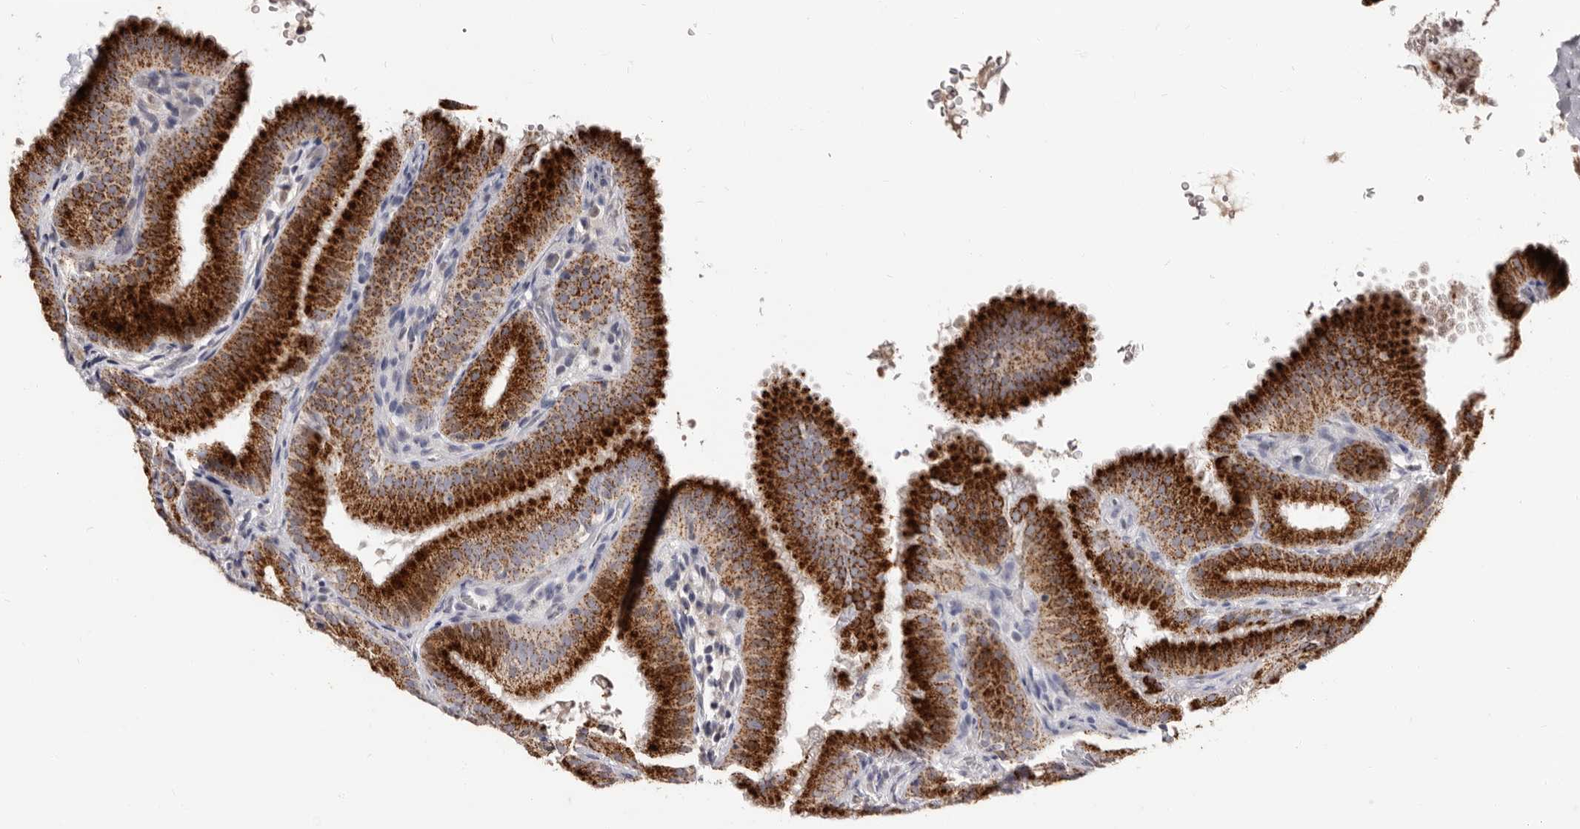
{"staining": {"intensity": "strong", "quantity": ">75%", "location": "cytoplasmic/membranous"}, "tissue": "gallbladder", "cell_type": "Glandular cells", "image_type": "normal", "snomed": [{"axis": "morphology", "description": "Normal tissue, NOS"}, {"axis": "topography", "description": "Gallbladder"}], "caption": "Immunohistochemistry (IHC) (DAB) staining of benign gallbladder displays strong cytoplasmic/membranous protein staining in approximately >75% of glandular cells.", "gene": "PTAFR", "patient": {"sex": "female", "age": 30}}